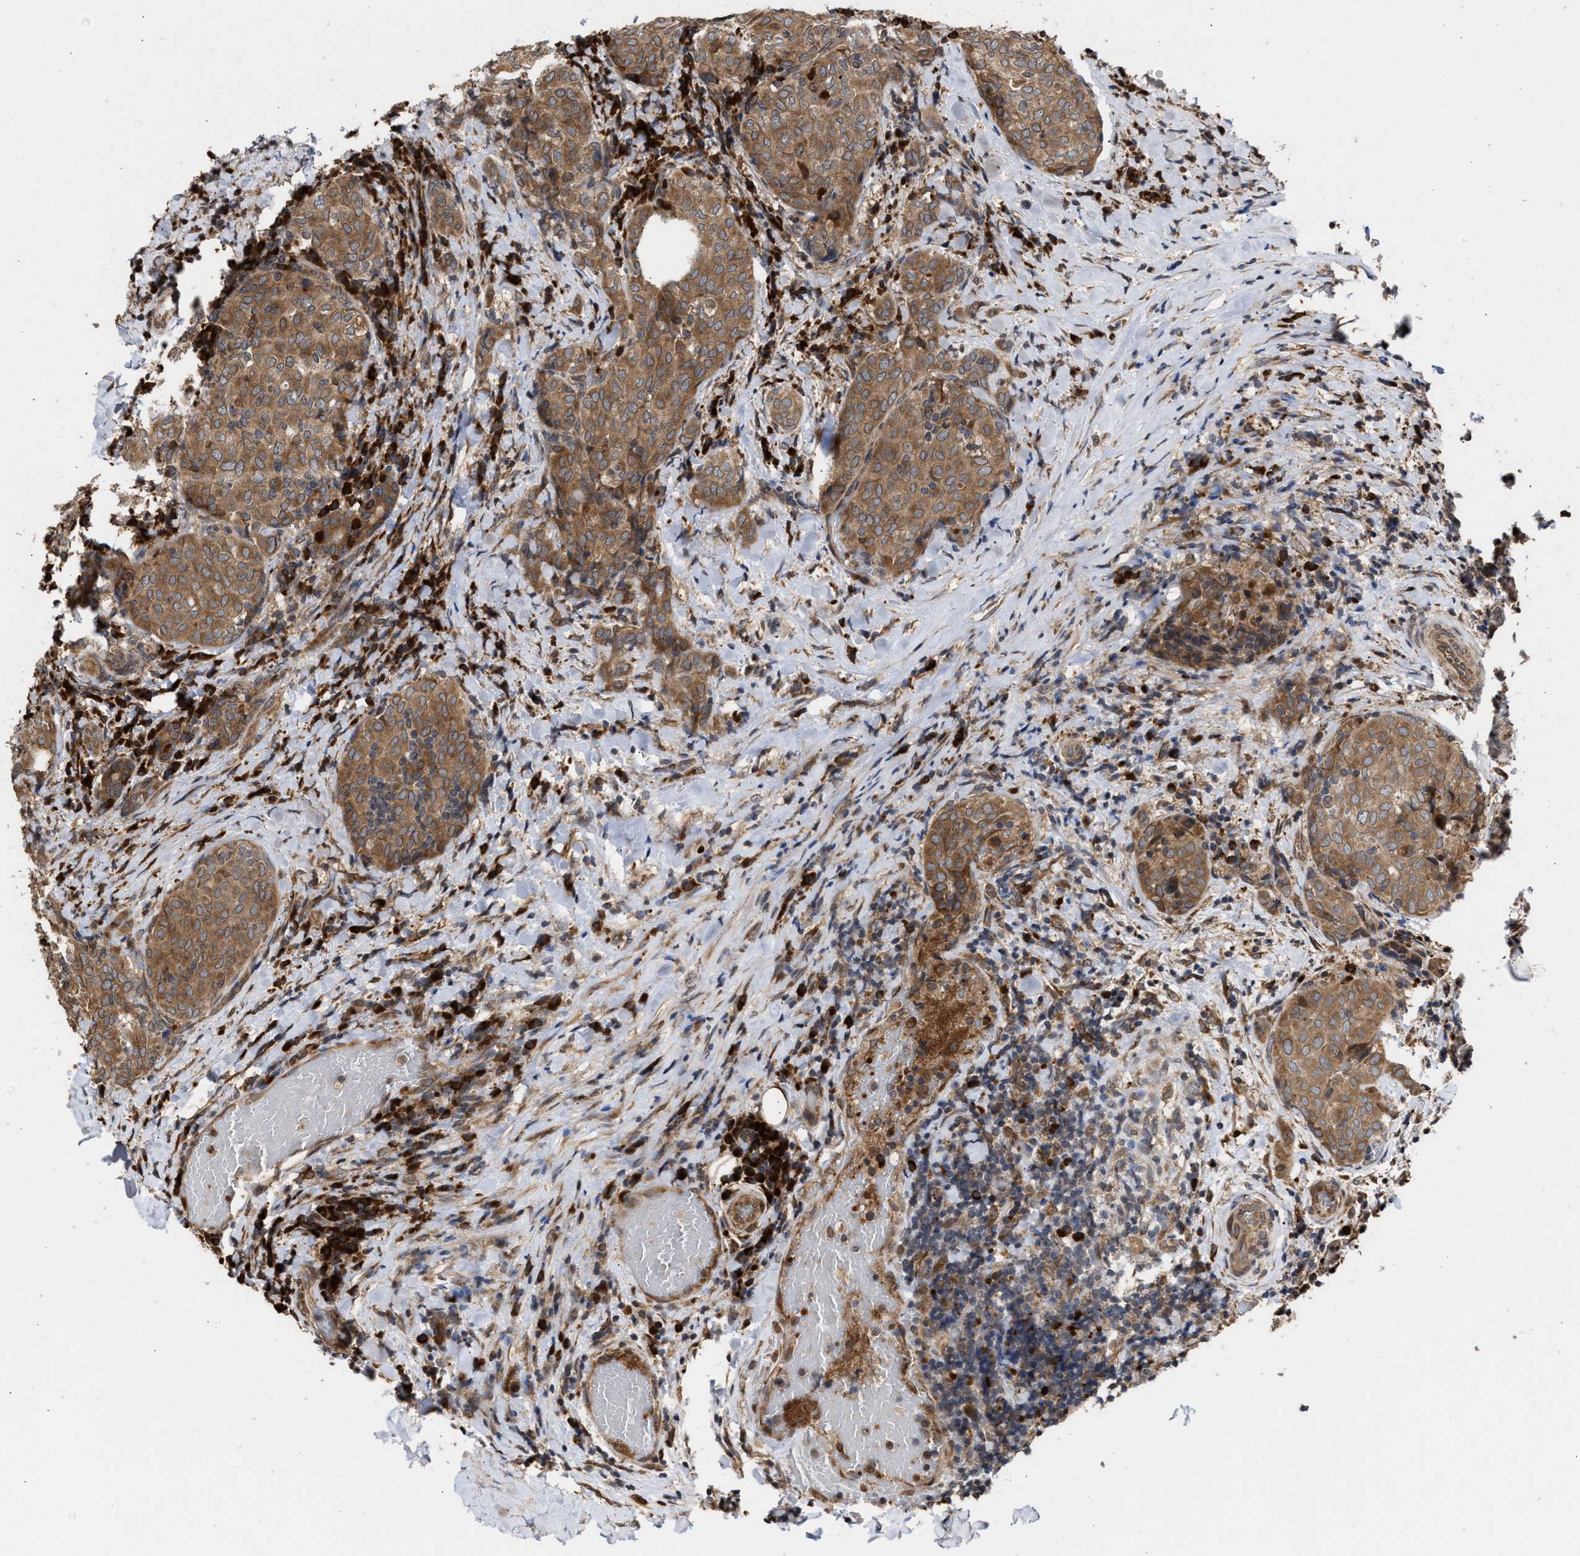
{"staining": {"intensity": "moderate", "quantity": ">75%", "location": "cytoplasmic/membranous"}, "tissue": "thyroid cancer", "cell_type": "Tumor cells", "image_type": "cancer", "snomed": [{"axis": "morphology", "description": "Normal tissue, NOS"}, {"axis": "morphology", "description": "Papillary adenocarcinoma, NOS"}, {"axis": "topography", "description": "Thyroid gland"}], "caption": "Human thyroid cancer (papillary adenocarcinoma) stained with a protein marker displays moderate staining in tumor cells.", "gene": "SAR1A", "patient": {"sex": "female", "age": 30}}